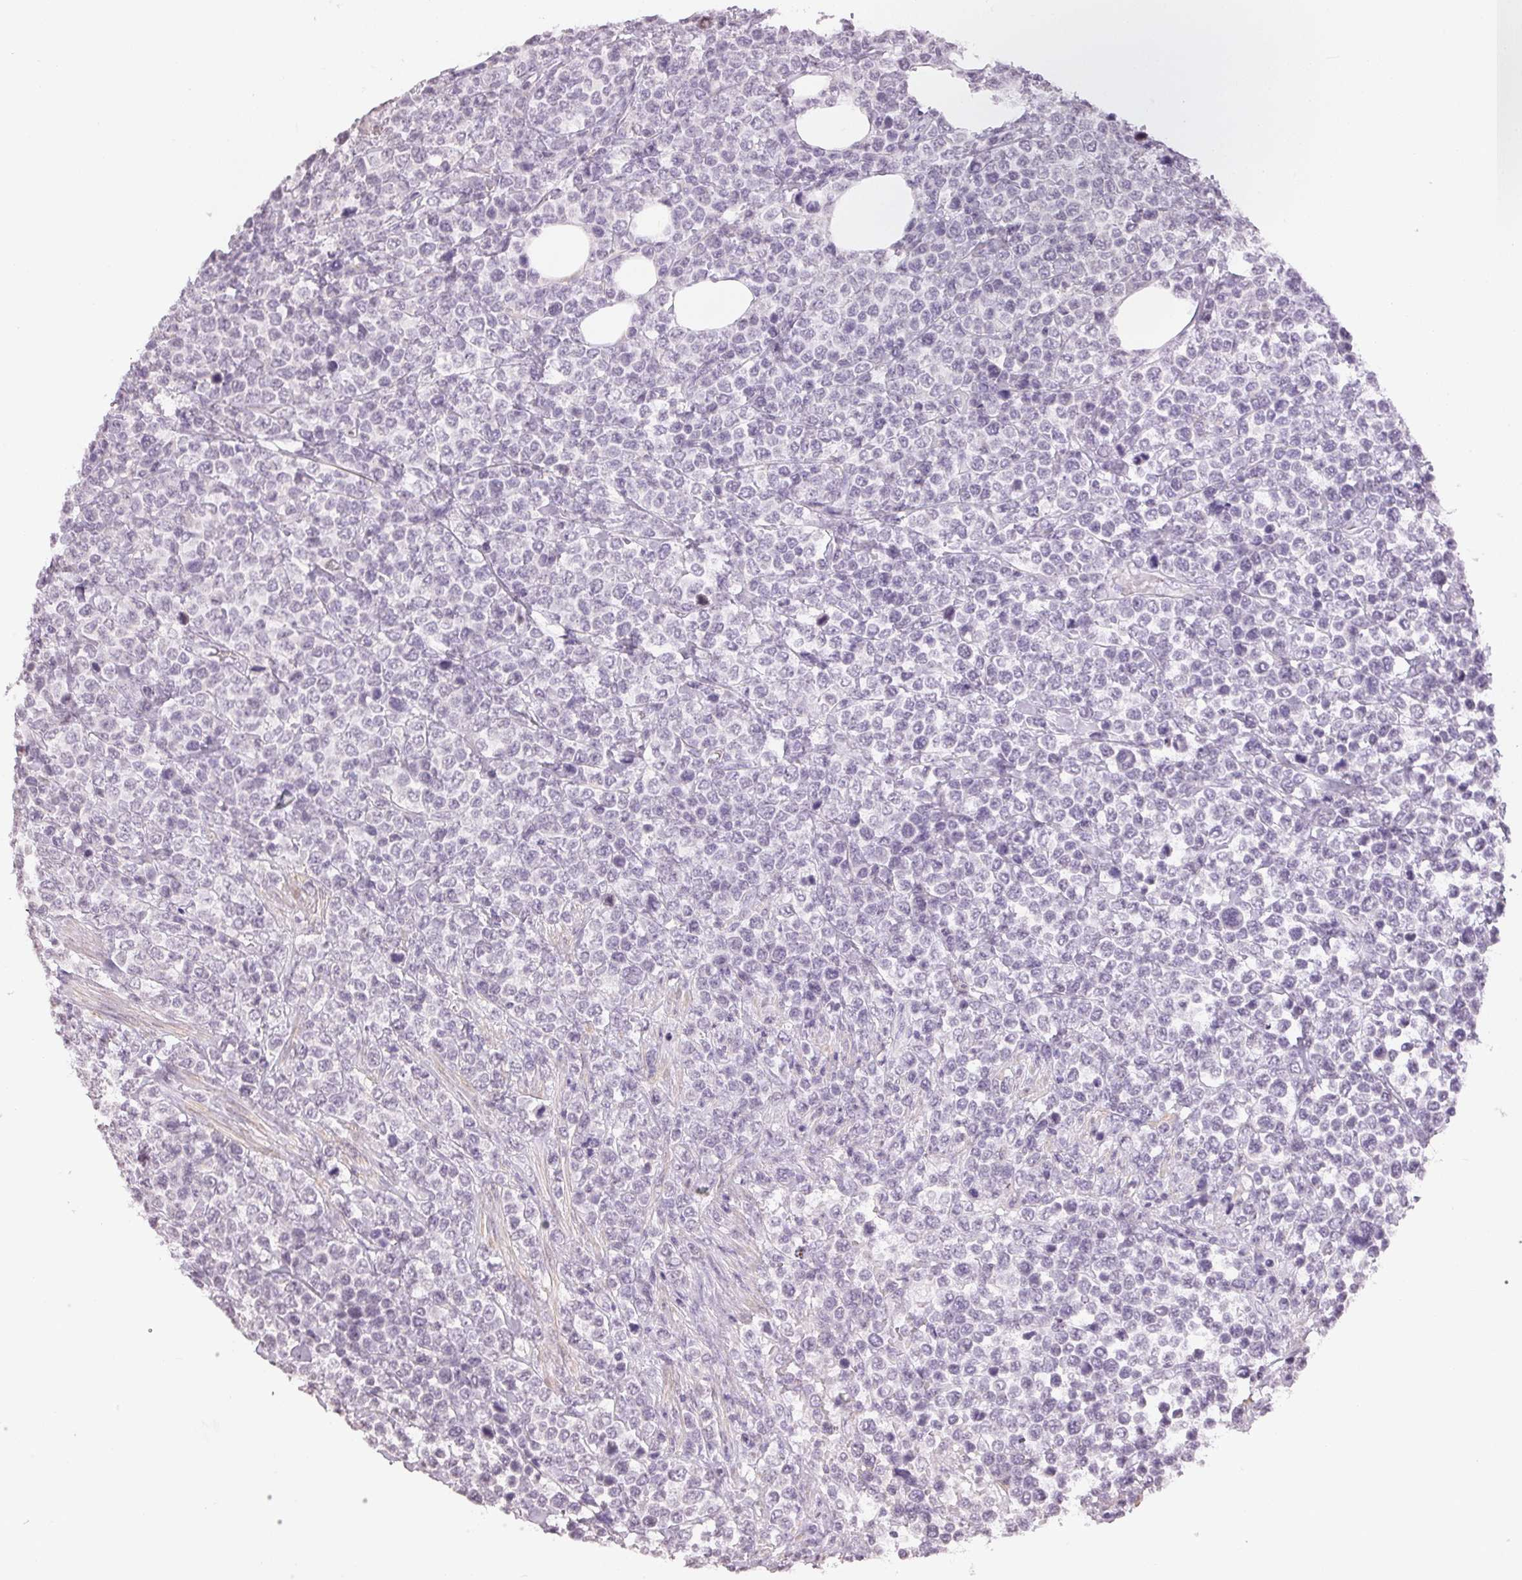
{"staining": {"intensity": "negative", "quantity": "none", "location": "none"}, "tissue": "lymphoma", "cell_type": "Tumor cells", "image_type": "cancer", "snomed": [{"axis": "morphology", "description": "Malignant lymphoma, non-Hodgkin's type, High grade"}, {"axis": "topography", "description": "Soft tissue"}], "caption": "Tumor cells are negative for brown protein staining in malignant lymphoma, non-Hodgkin's type (high-grade).", "gene": "TMEM174", "patient": {"sex": "female", "age": 56}}